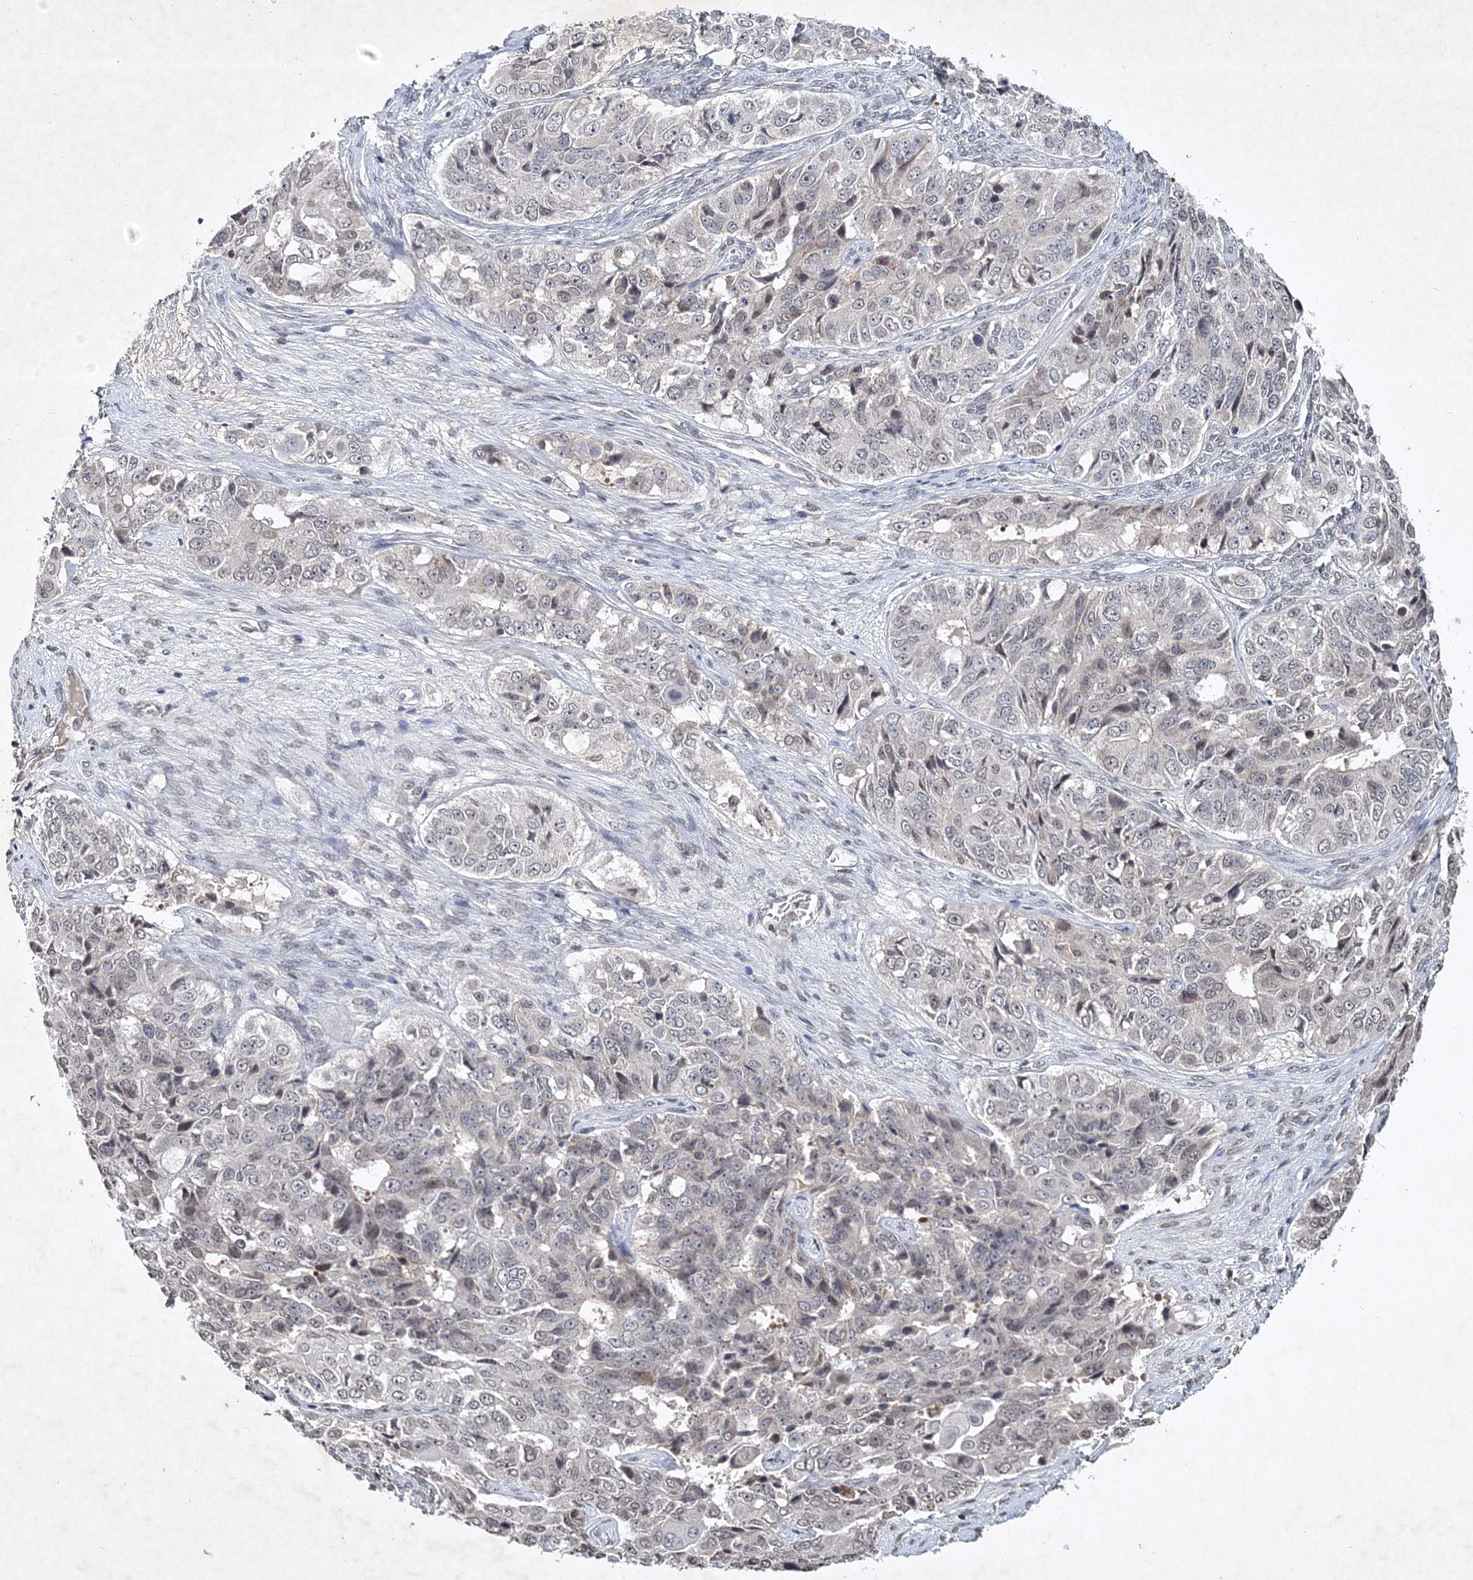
{"staining": {"intensity": "weak", "quantity": "25%-75%", "location": "nuclear"}, "tissue": "ovarian cancer", "cell_type": "Tumor cells", "image_type": "cancer", "snomed": [{"axis": "morphology", "description": "Carcinoma, endometroid"}, {"axis": "topography", "description": "Ovary"}], "caption": "Human ovarian cancer stained with a brown dye displays weak nuclear positive positivity in approximately 25%-75% of tumor cells.", "gene": "SOWAHB", "patient": {"sex": "female", "age": 51}}